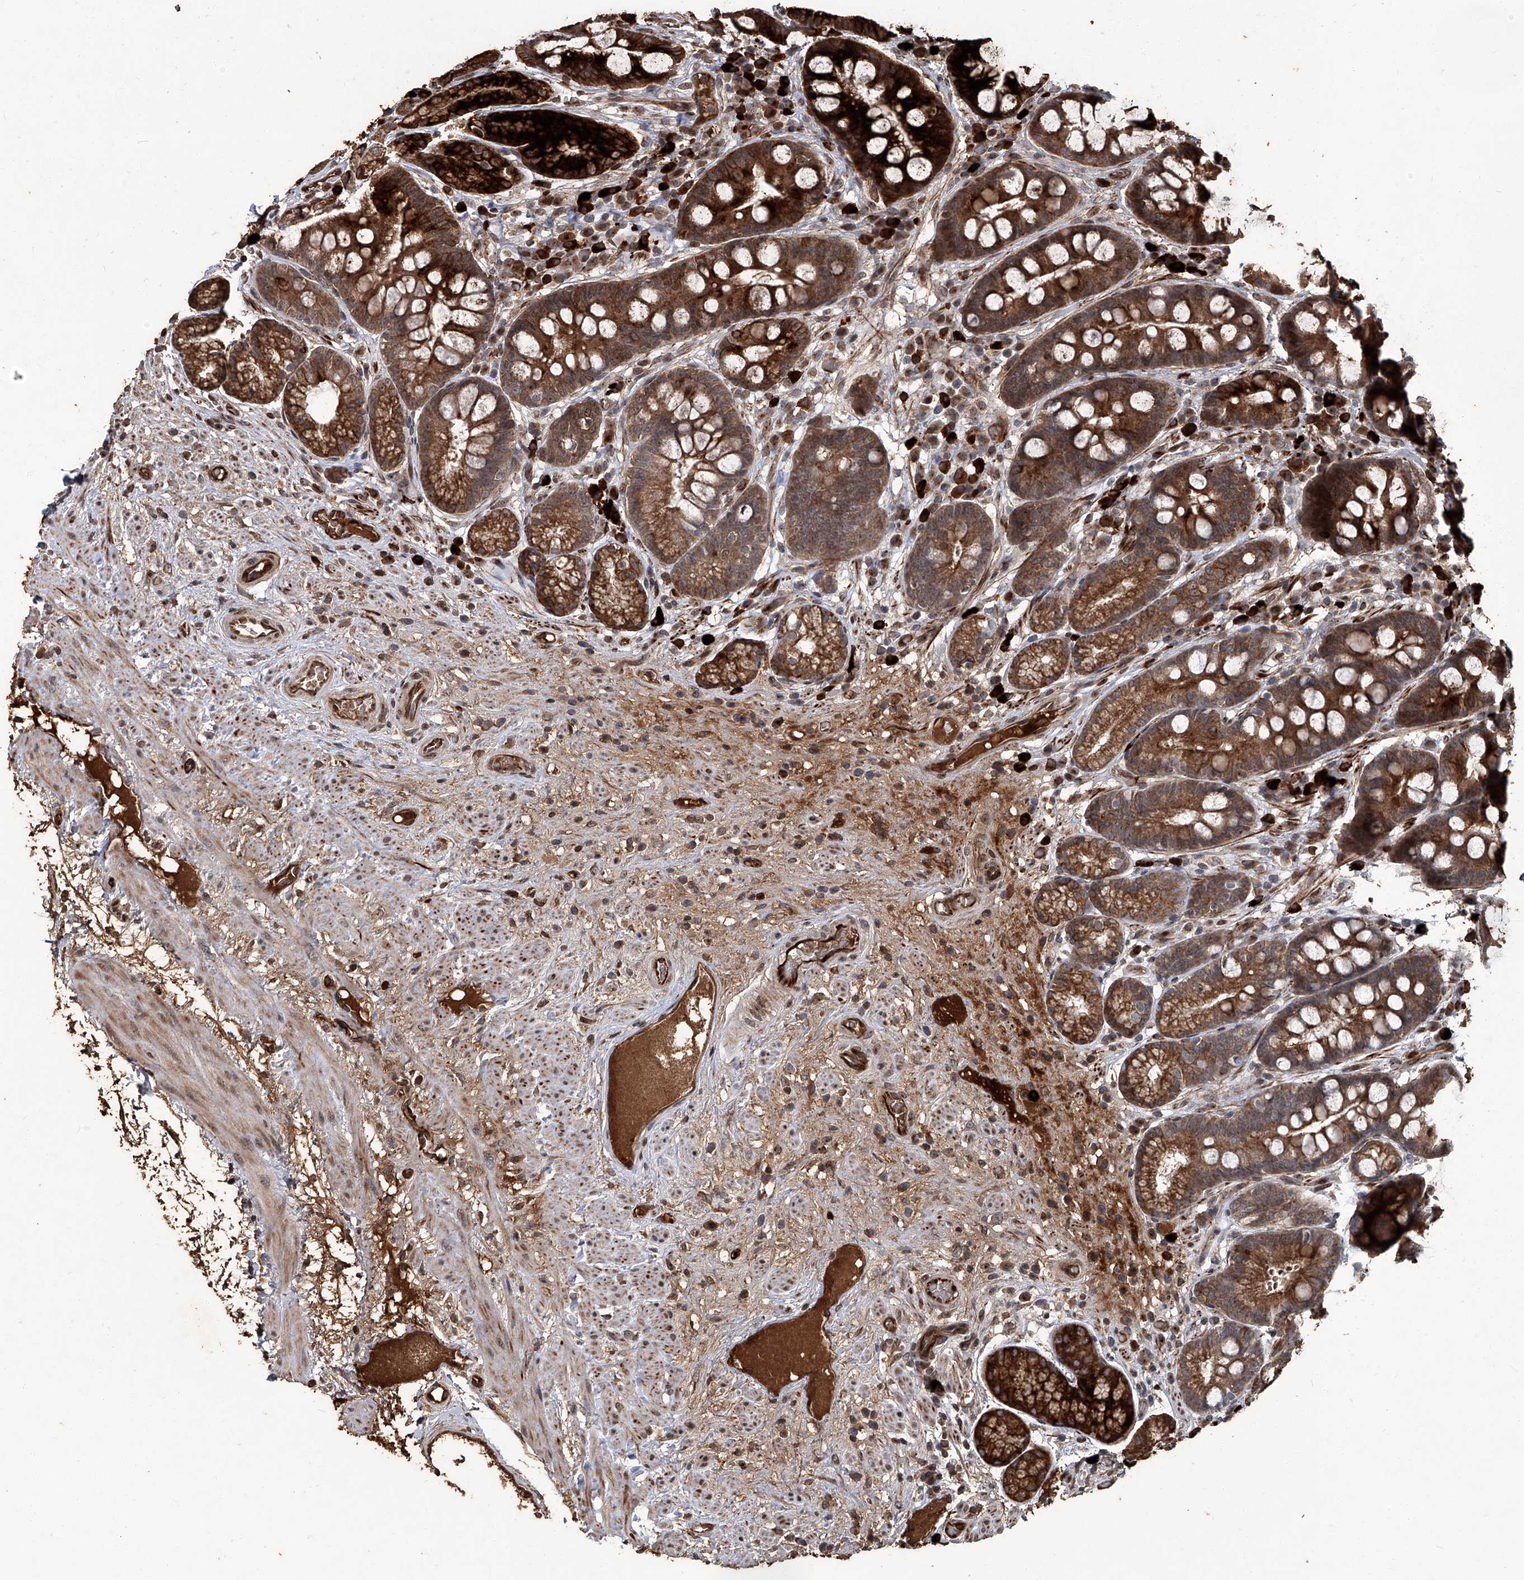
{"staining": {"intensity": "strong", "quantity": ">75%", "location": "cytoplasmic/membranous"}, "tissue": "stomach", "cell_type": "Glandular cells", "image_type": "normal", "snomed": [{"axis": "morphology", "description": "Normal tissue, NOS"}, {"axis": "topography", "description": "Stomach"}], "caption": "This is a histology image of IHC staining of unremarkable stomach, which shows strong positivity in the cytoplasmic/membranous of glandular cells.", "gene": "GPR132", "patient": {"sex": "male", "age": 57}}